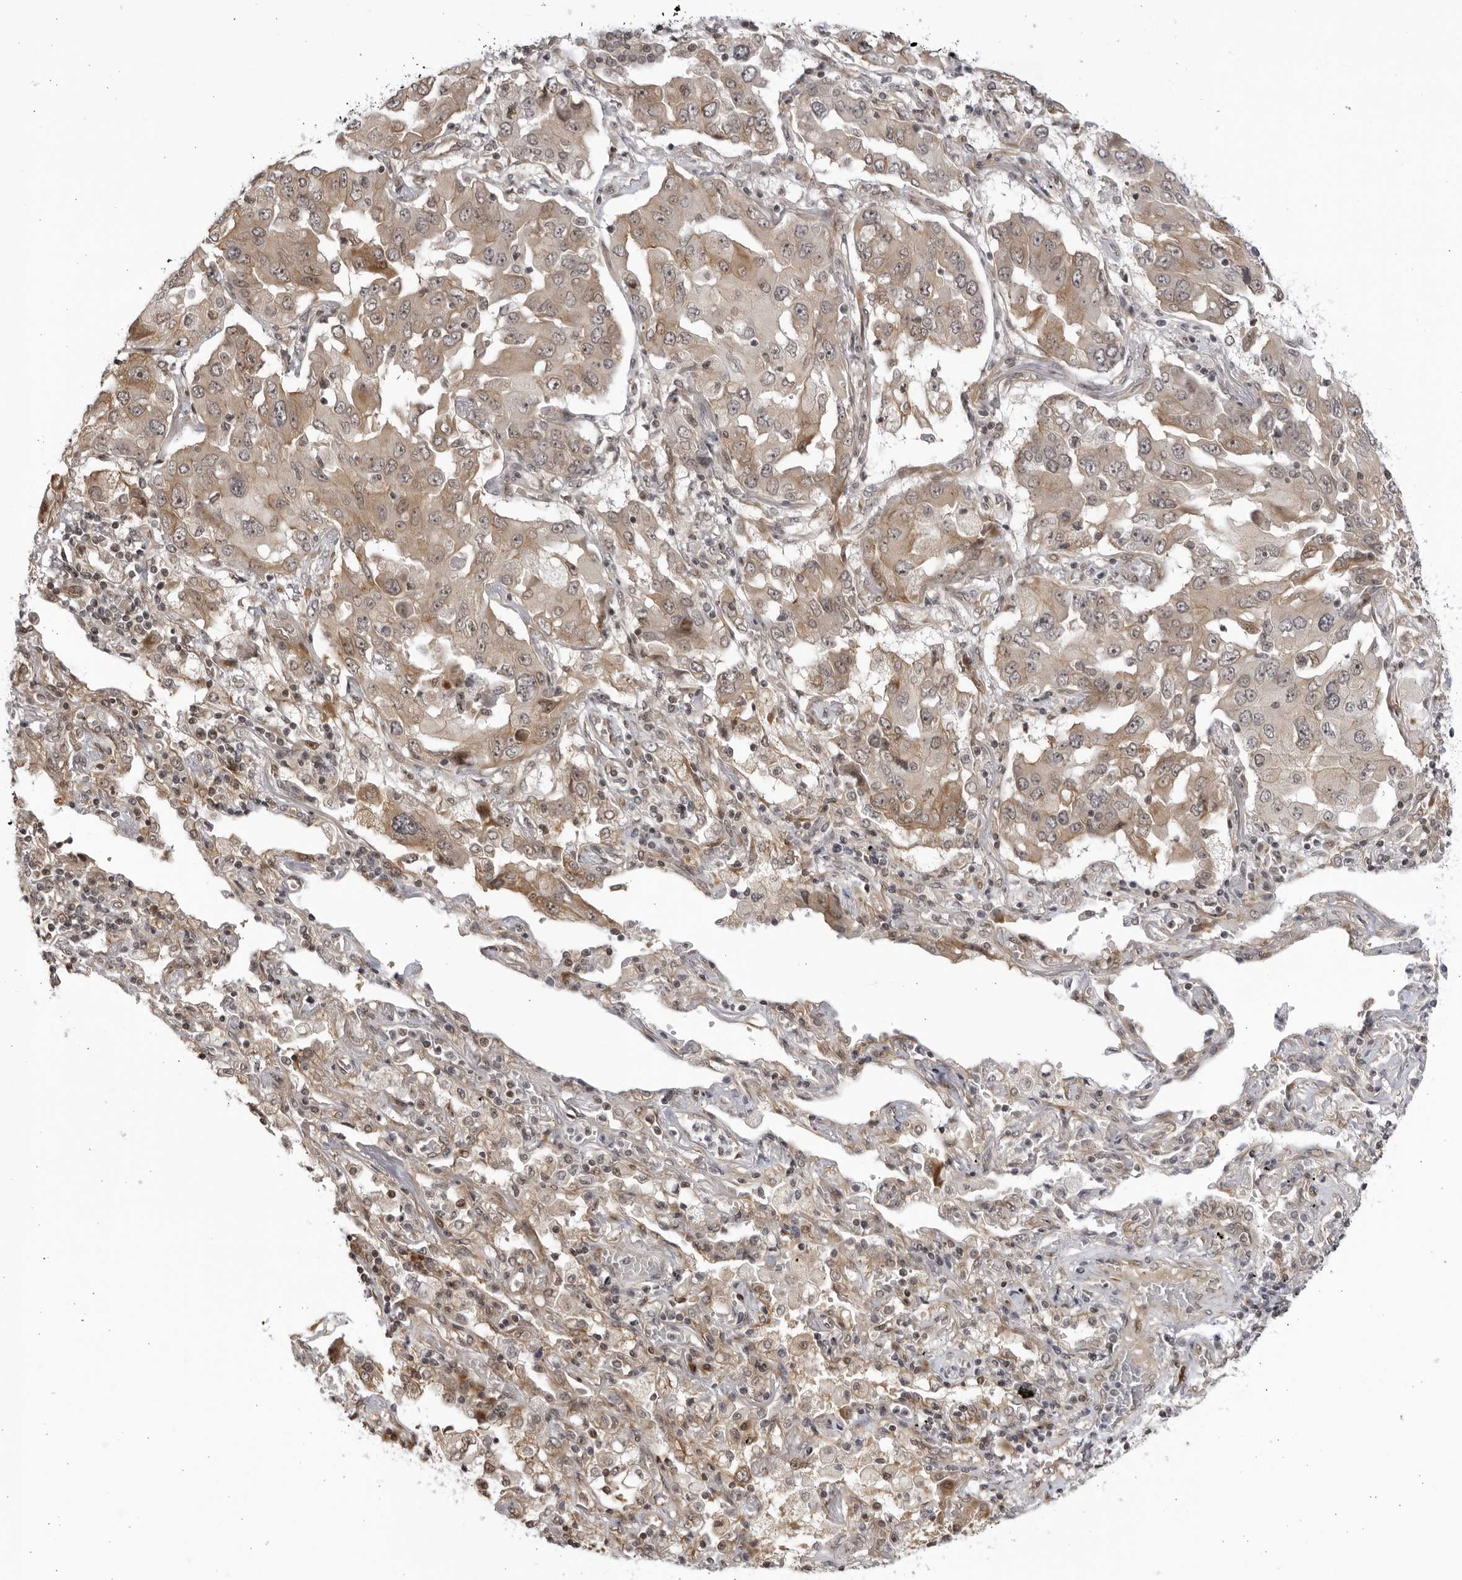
{"staining": {"intensity": "moderate", "quantity": ">75%", "location": "cytoplasmic/membranous,nuclear"}, "tissue": "lung cancer", "cell_type": "Tumor cells", "image_type": "cancer", "snomed": [{"axis": "morphology", "description": "Adenocarcinoma, NOS"}, {"axis": "topography", "description": "Lung"}], "caption": "Human lung cancer (adenocarcinoma) stained with a brown dye exhibits moderate cytoplasmic/membranous and nuclear positive staining in approximately >75% of tumor cells.", "gene": "CNBD1", "patient": {"sex": "female", "age": 65}}